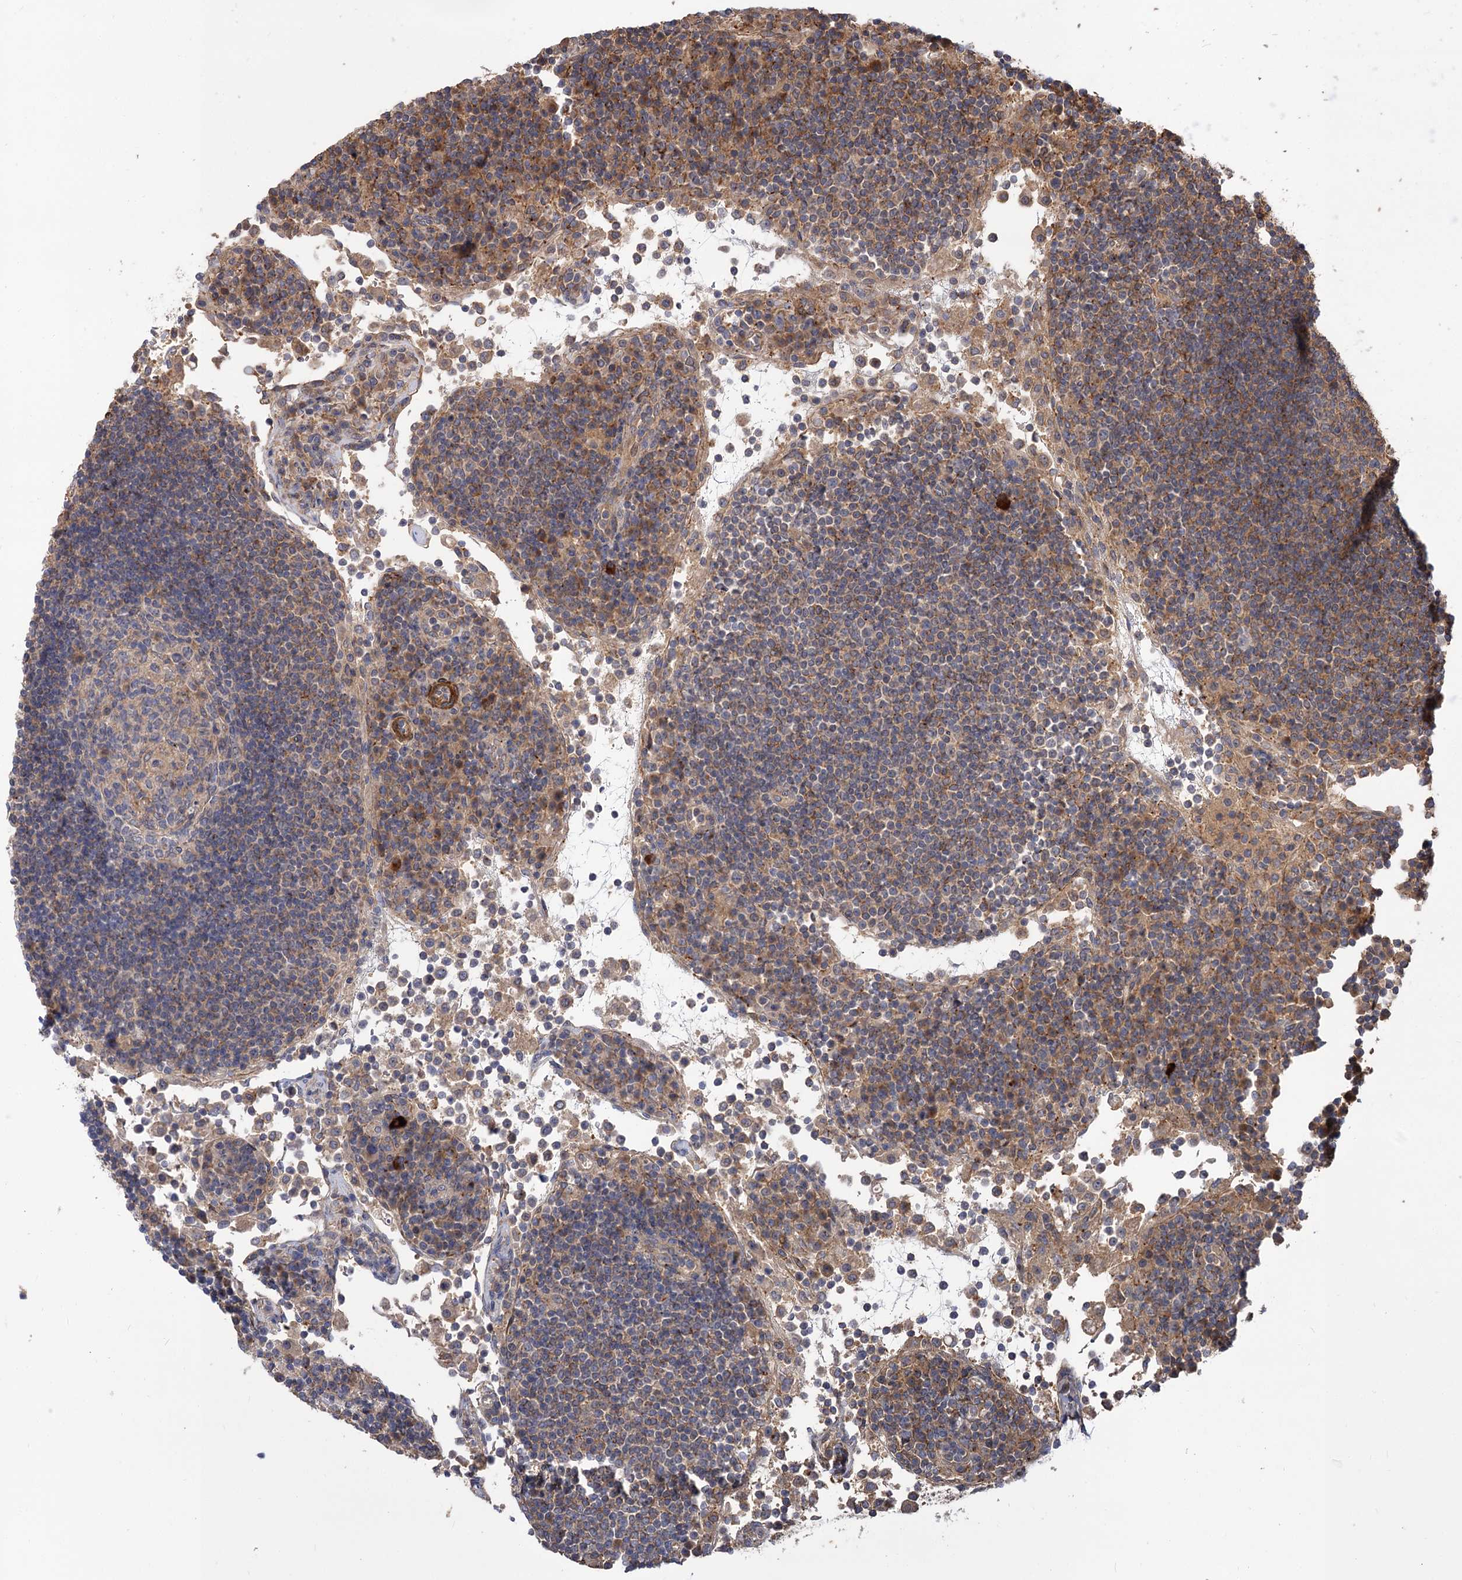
{"staining": {"intensity": "weak", "quantity": "<25%", "location": "cytoplasmic/membranous"}, "tissue": "lymph node", "cell_type": "Germinal center cells", "image_type": "normal", "snomed": [{"axis": "morphology", "description": "Normal tissue, NOS"}, {"axis": "topography", "description": "Lymph node"}], "caption": "An immunohistochemistry (IHC) image of normal lymph node is shown. There is no staining in germinal center cells of lymph node. The staining was performed using DAB to visualize the protein expression in brown, while the nuclei were stained in blue with hematoxylin (Magnification: 20x).", "gene": "FBXW8", "patient": {"sex": "female", "age": 53}}